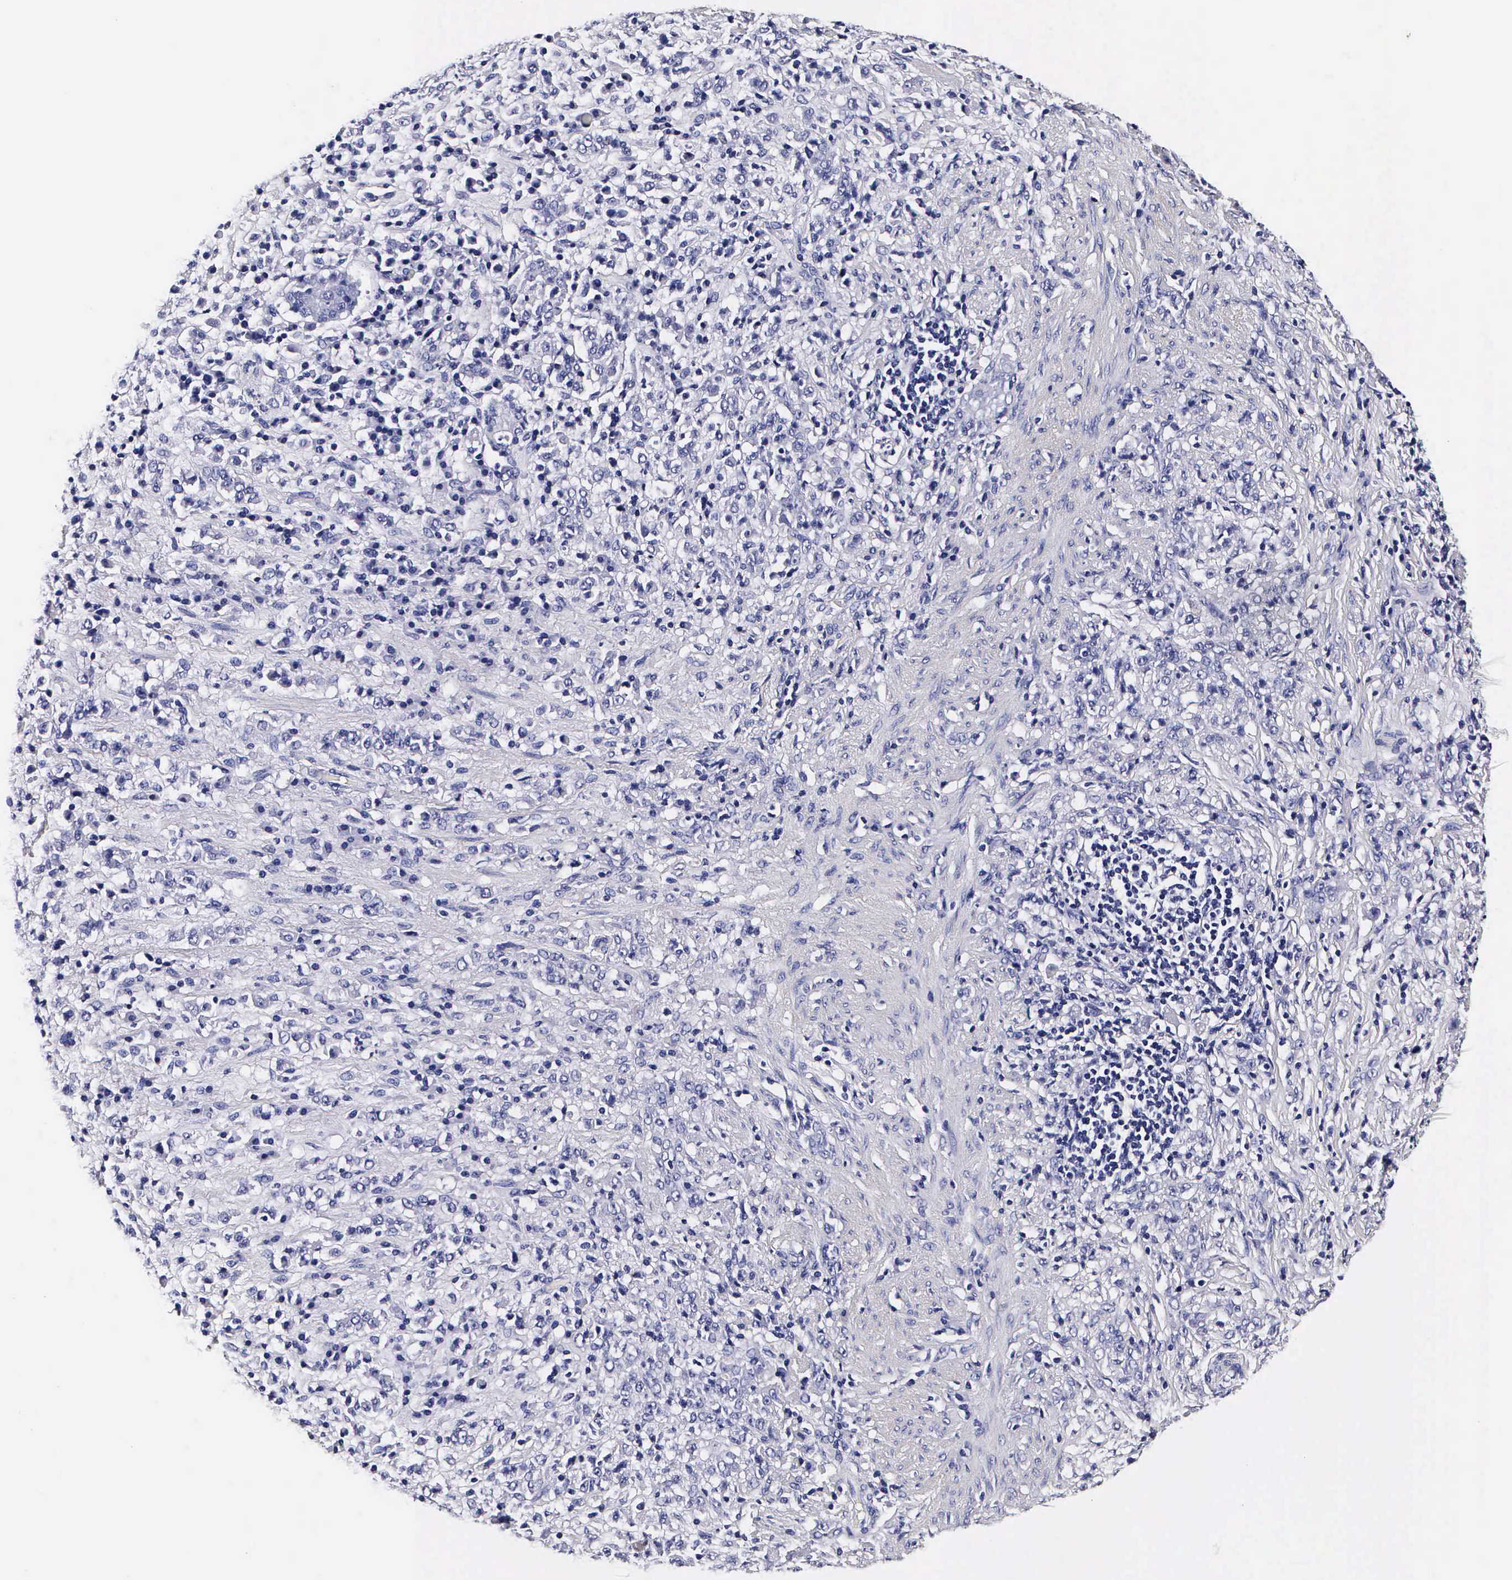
{"staining": {"intensity": "negative", "quantity": "none", "location": "none"}, "tissue": "stomach cancer", "cell_type": "Tumor cells", "image_type": "cancer", "snomed": [{"axis": "morphology", "description": "Adenocarcinoma, NOS"}, {"axis": "topography", "description": "Stomach, lower"}], "caption": "The immunohistochemistry histopathology image has no significant positivity in tumor cells of stomach cancer tissue. The staining was performed using DAB to visualize the protein expression in brown, while the nuclei were stained in blue with hematoxylin (Magnification: 20x).", "gene": "IAPP", "patient": {"sex": "male", "age": 88}}